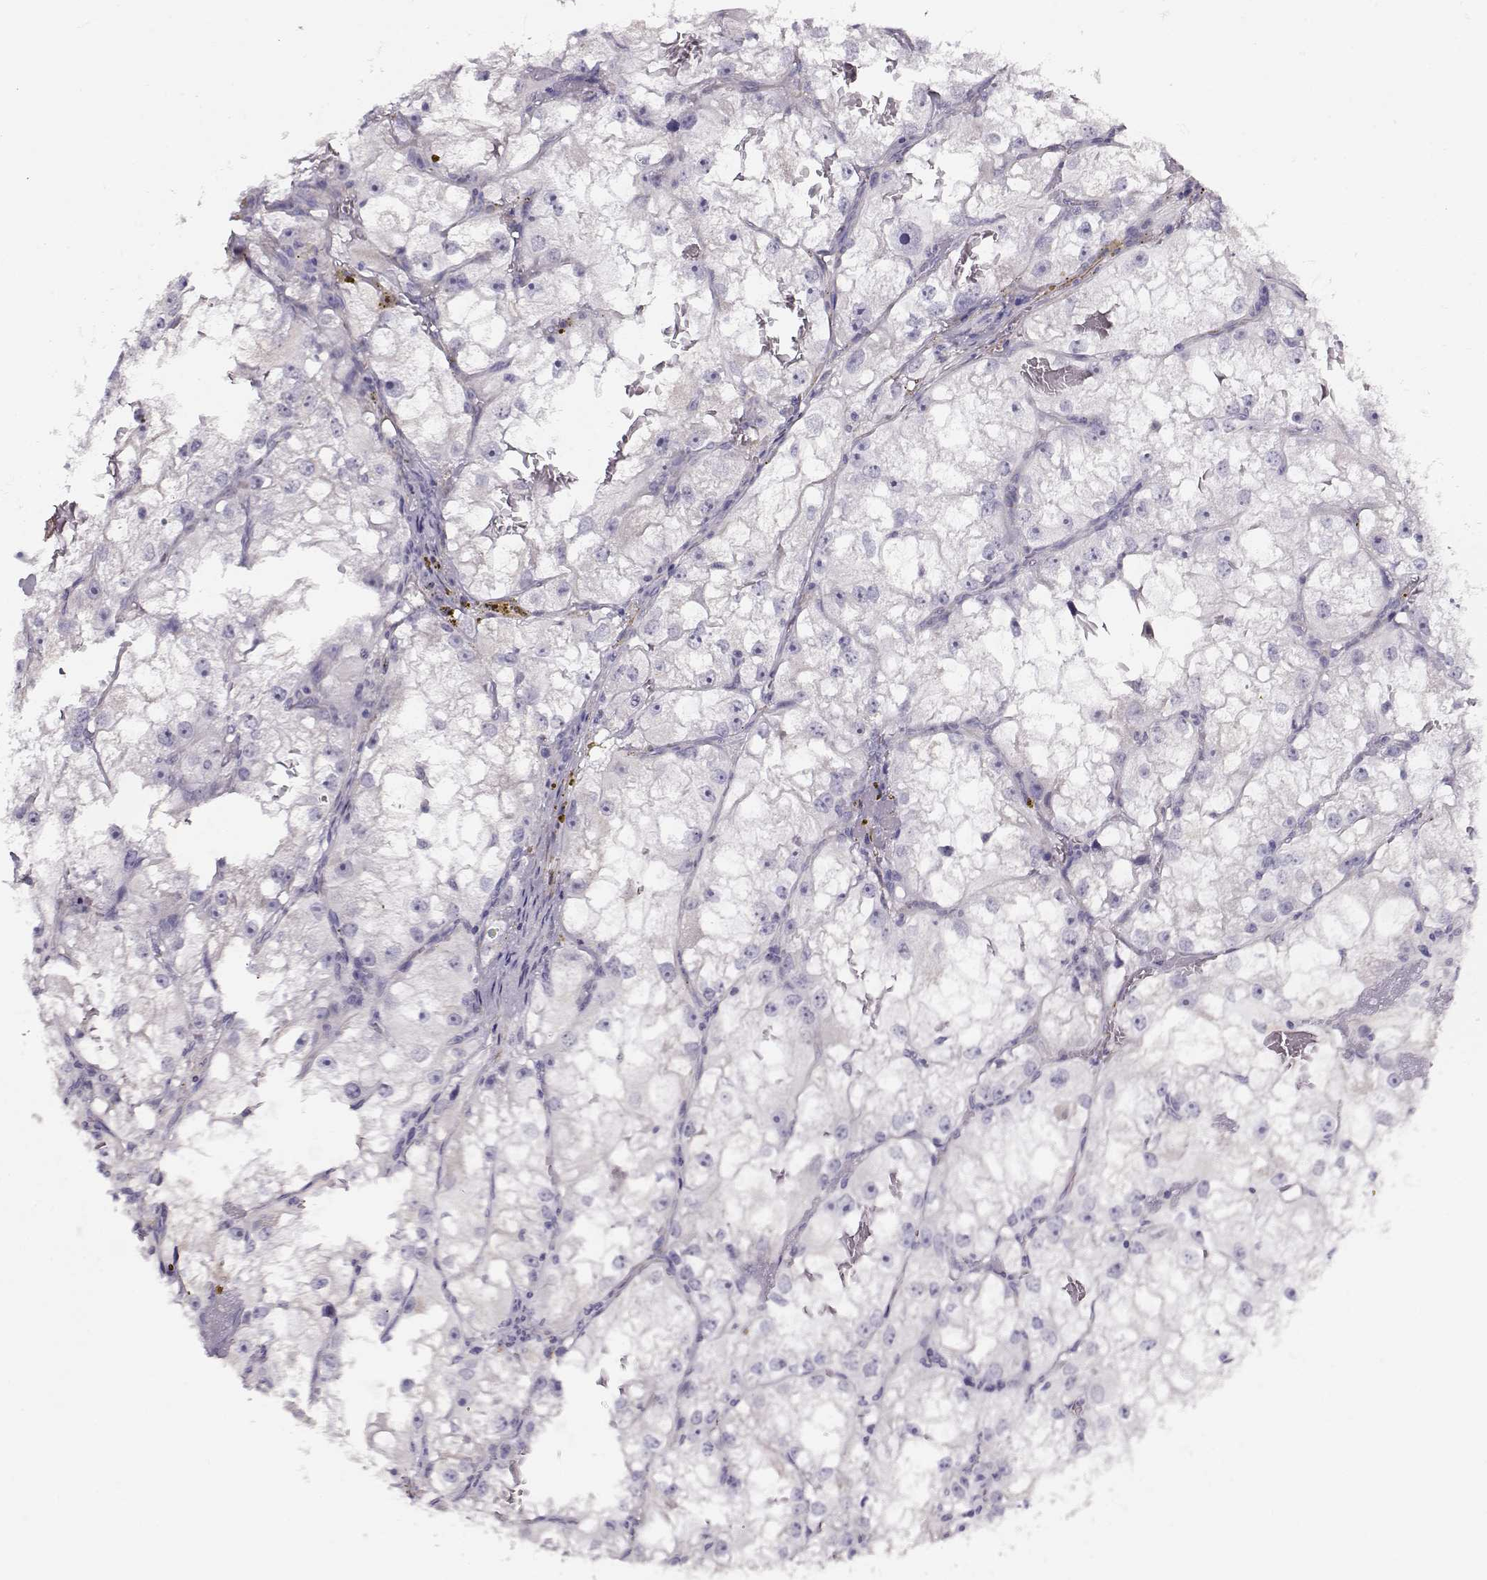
{"staining": {"intensity": "negative", "quantity": "none", "location": "none"}, "tissue": "renal cancer", "cell_type": "Tumor cells", "image_type": "cancer", "snomed": [{"axis": "morphology", "description": "Adenocarcinoma, NOS"}, {"axis": "topography", "description": "Kidney"}], "caption": "Human renal cancer stained for a protein using immunohistochemistry displays no staining in tumor cells.", "gene": "RBM44", "patient": {"sex": "male", "age": 59}}